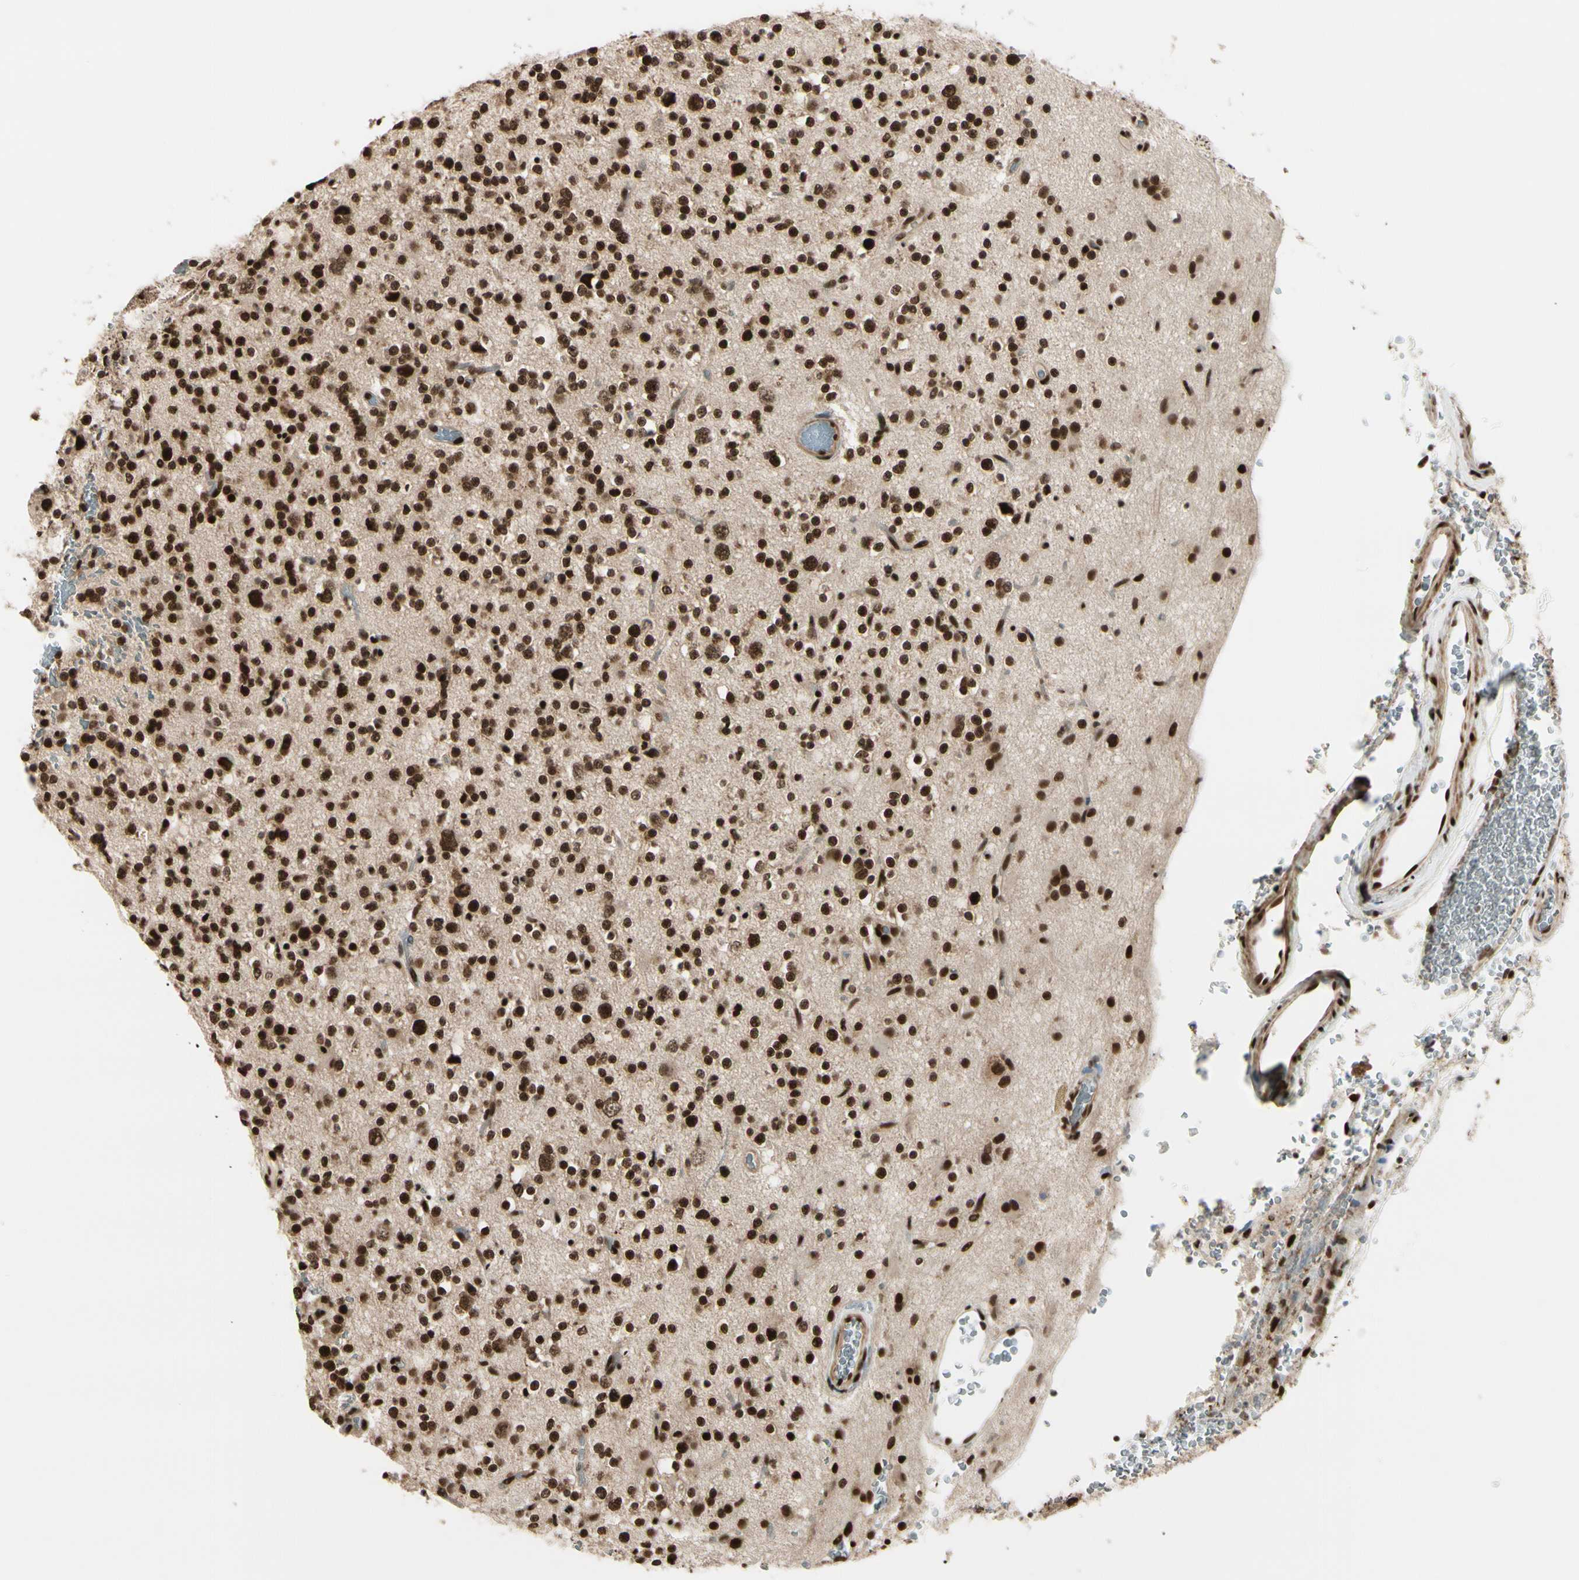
{"staining": {"intensity": "strong", "quantity": ">75%", "location": "nuclear"}, "tissue": "glioma", "cell_type": "Tumor cells", "image_type": "cancer", "snomed": [{"axis": "morphology", "description": "Glioma, malignant, High grade"}, {"axis": "topography", "description": "Brain"}], "caption": "Immunohistochemical staining of human high-grade glioma (malignant) exhibits high levels of strong nuclear positivity in approximately >75% of tumor cells. Using DAB (3,3'-diaminobenzidine) (brown) and hematoxylin (blue) stains, captured at high magnification using brightfield microscopy.", "gene": "CHAMP1", "patient": {"sex": "male", "age": 47}}